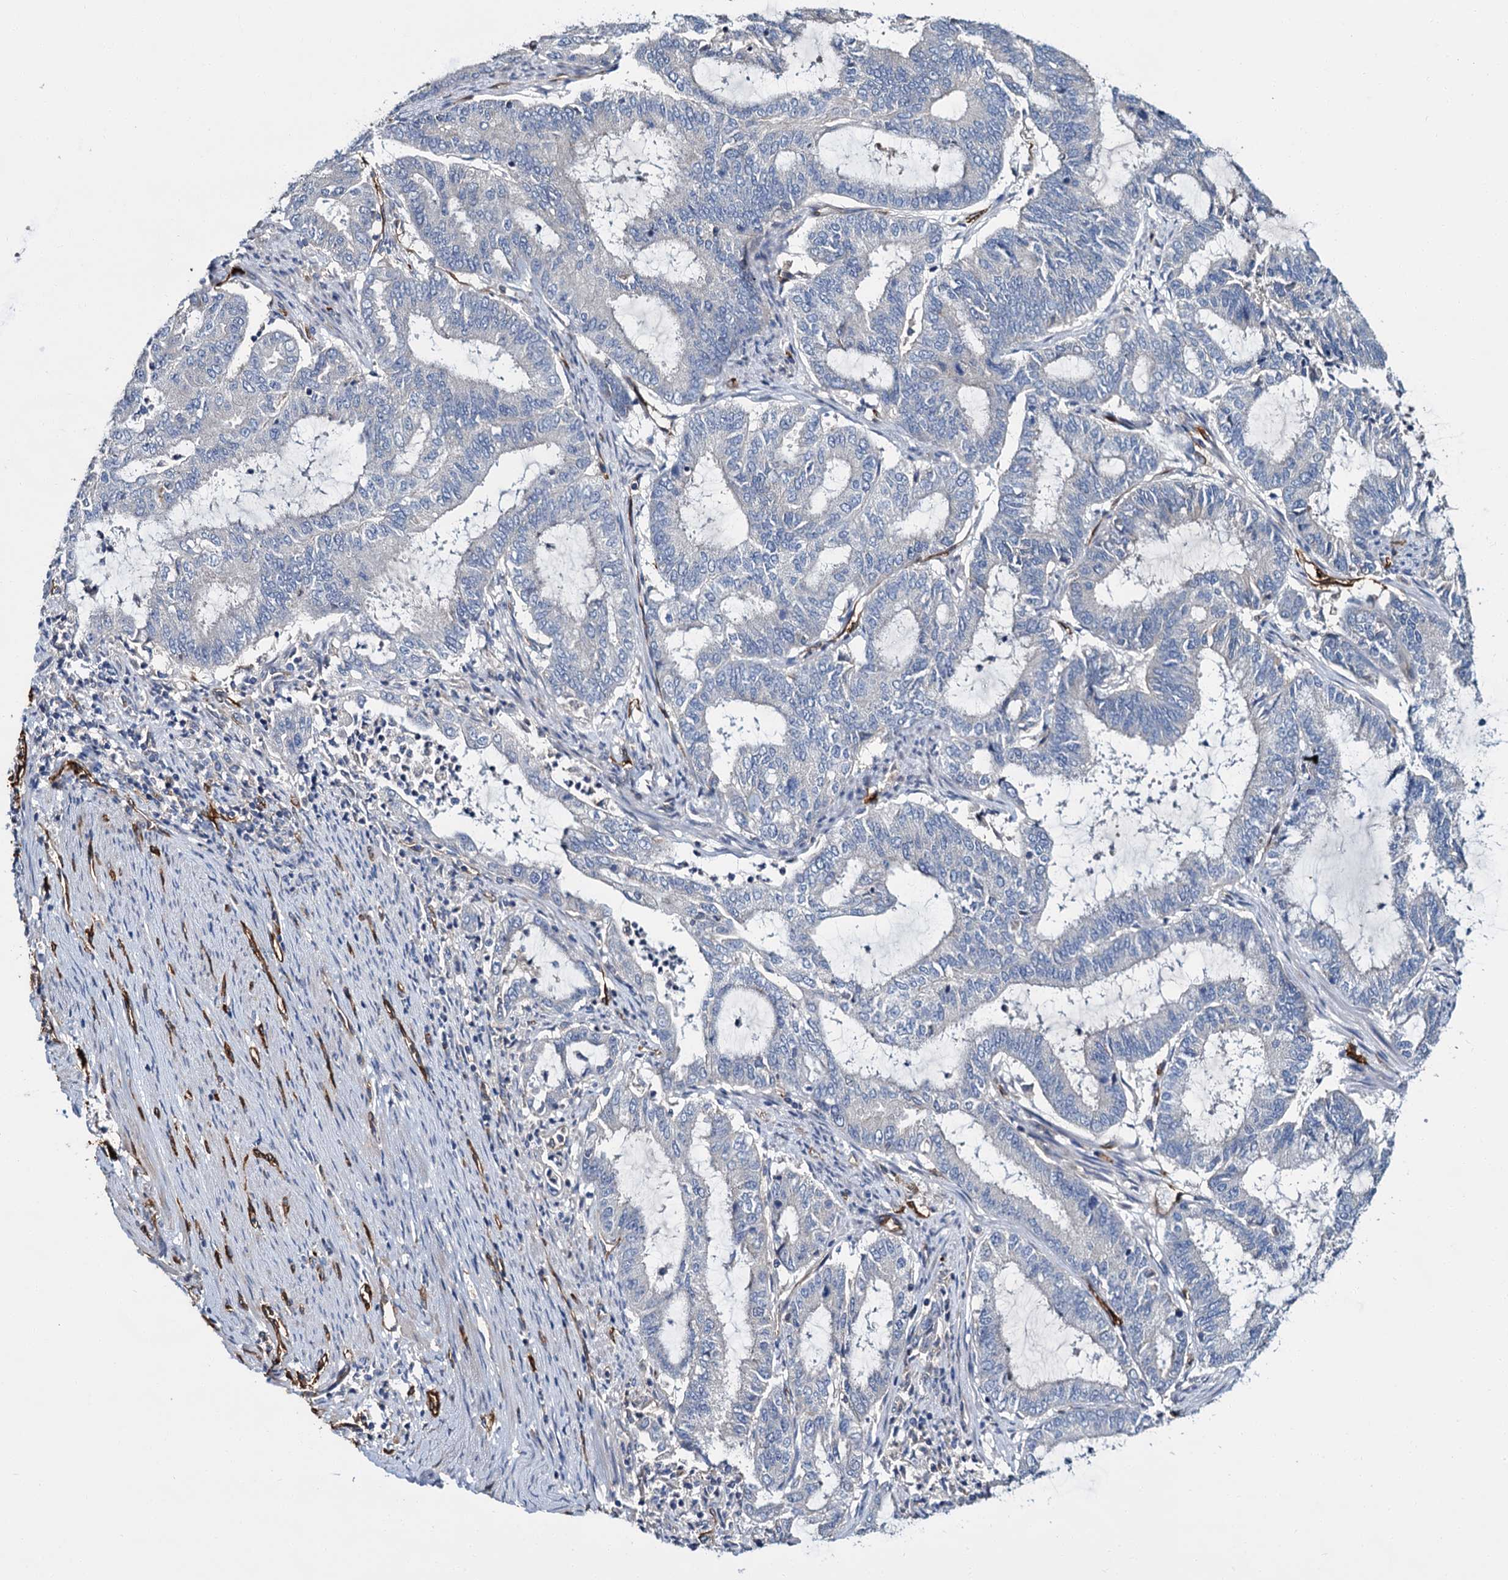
{"staining": {"intensity": "negative", "quantity": "none", "location": "none"}, "tissue": "endometrial cancer", "cell_type": "Tumor cells", "image_type": "cancer", "snomed": [{"axis": "morphology", "description": "Adenocarcinoma, NOS"}, {"axis": "topography", "description": "Endometrium"}], "caption": "There is no significant expression in tumor cells of adenocarcinoma (endometrial).", "gene": "CACNA1C", "patient": {"sex": "female", "age": 51}}